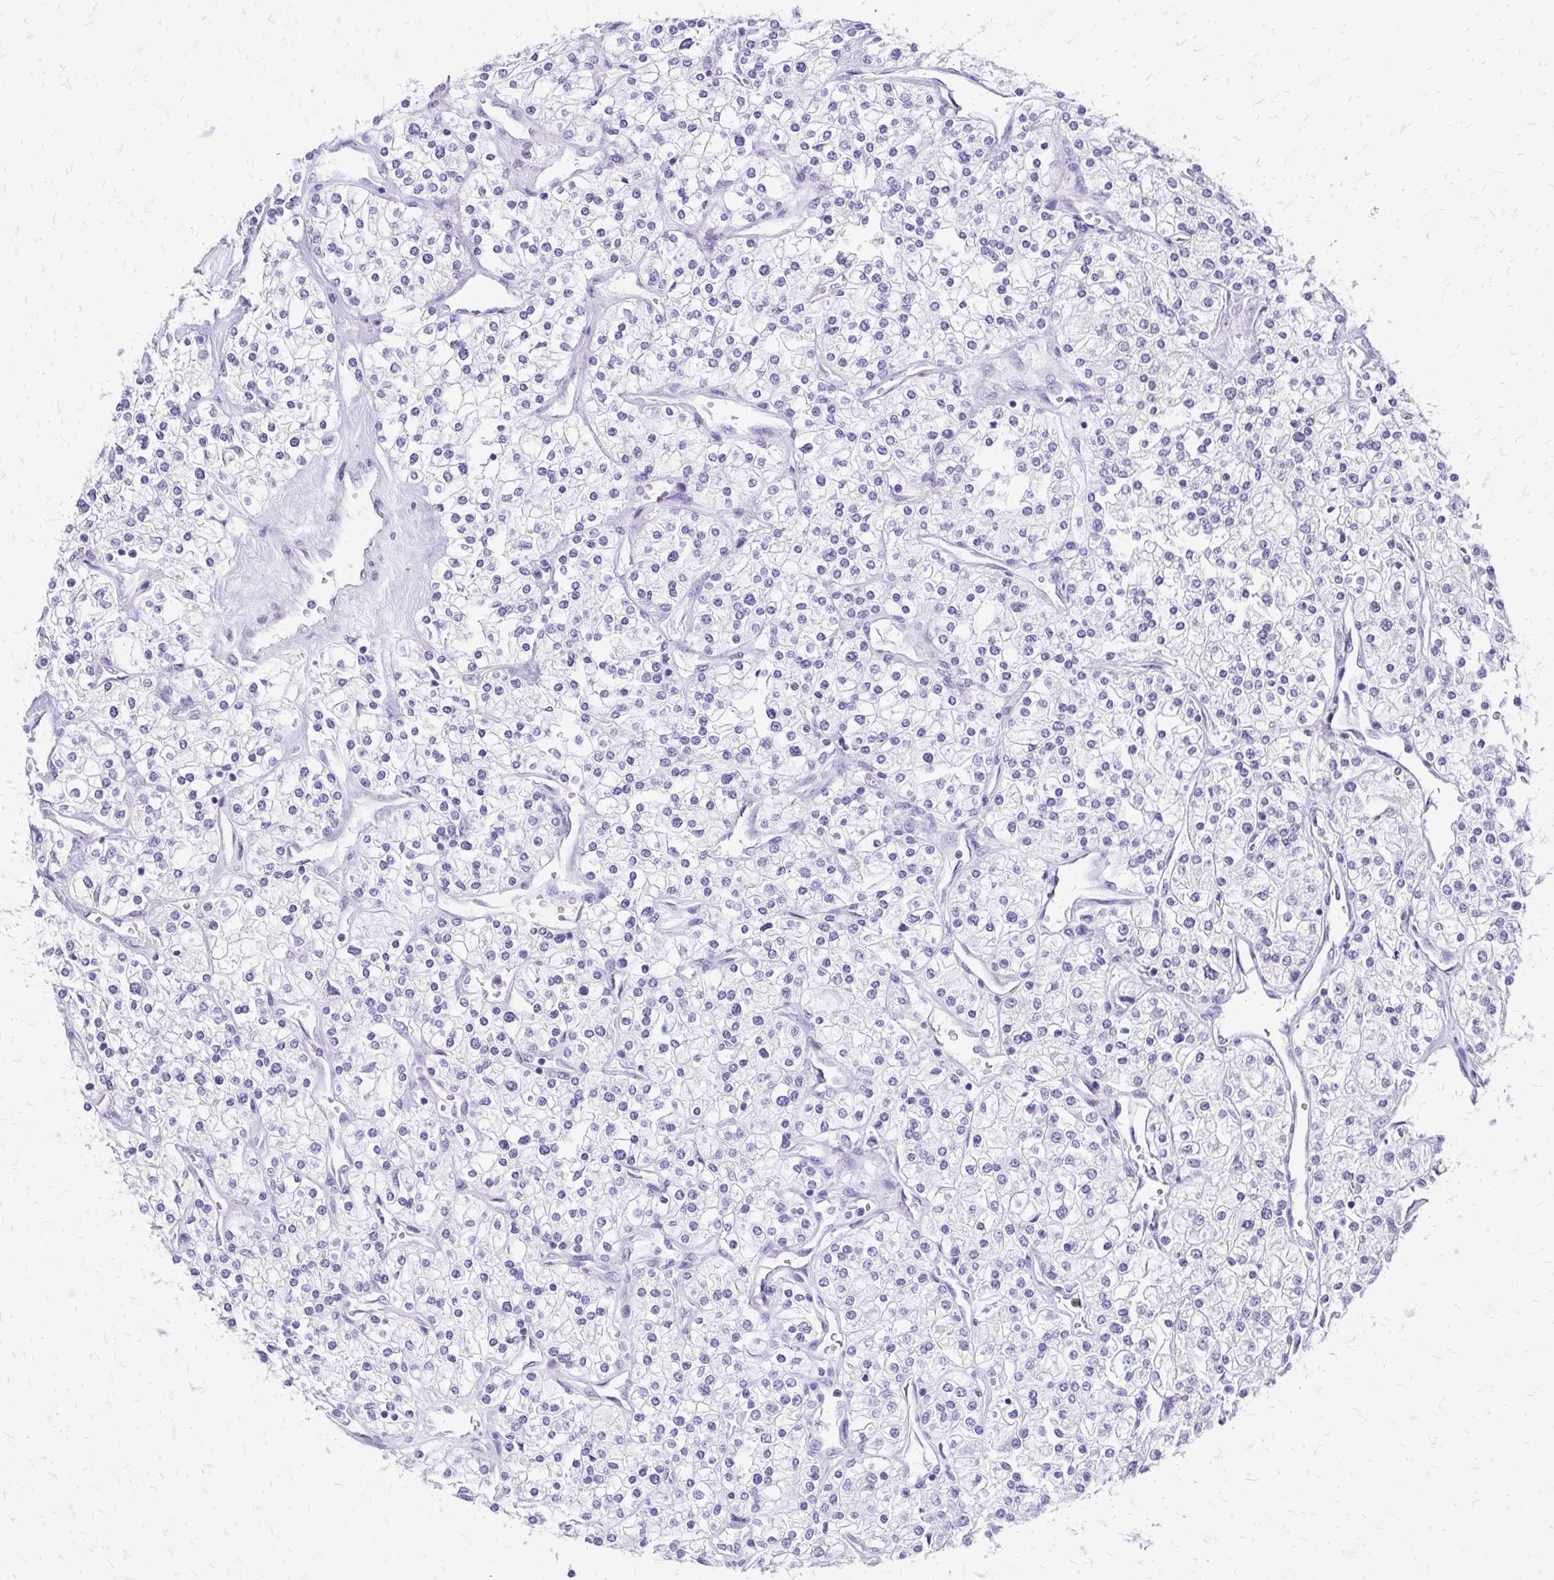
{"staining": {"intensity": "negative", "quantity": "none", "location": "none"}, "tissue": "renal cancer", "cell_type": "Tumor cells", "image_type": "cancer", "snomed": [{"axis": "morphology", "description": "Adenocarcinoma, NOS"}, {"axis": "topography", "description": "Kidney"}], "caption": "A high-resolution histopathology image shows immunohistochemistry (IHC) staining of renal adenocarcinoma, which exhibits no significant expression in tumor cells. Brightfield microscopy of immunohistochemistry stained with DAB (3,3'-diaminobenzidine) (brown) and hematoxylin (blue), captured at high magnification.", "gene": "SLC32A1", "patient": {"sex": "male", "age": 80}}